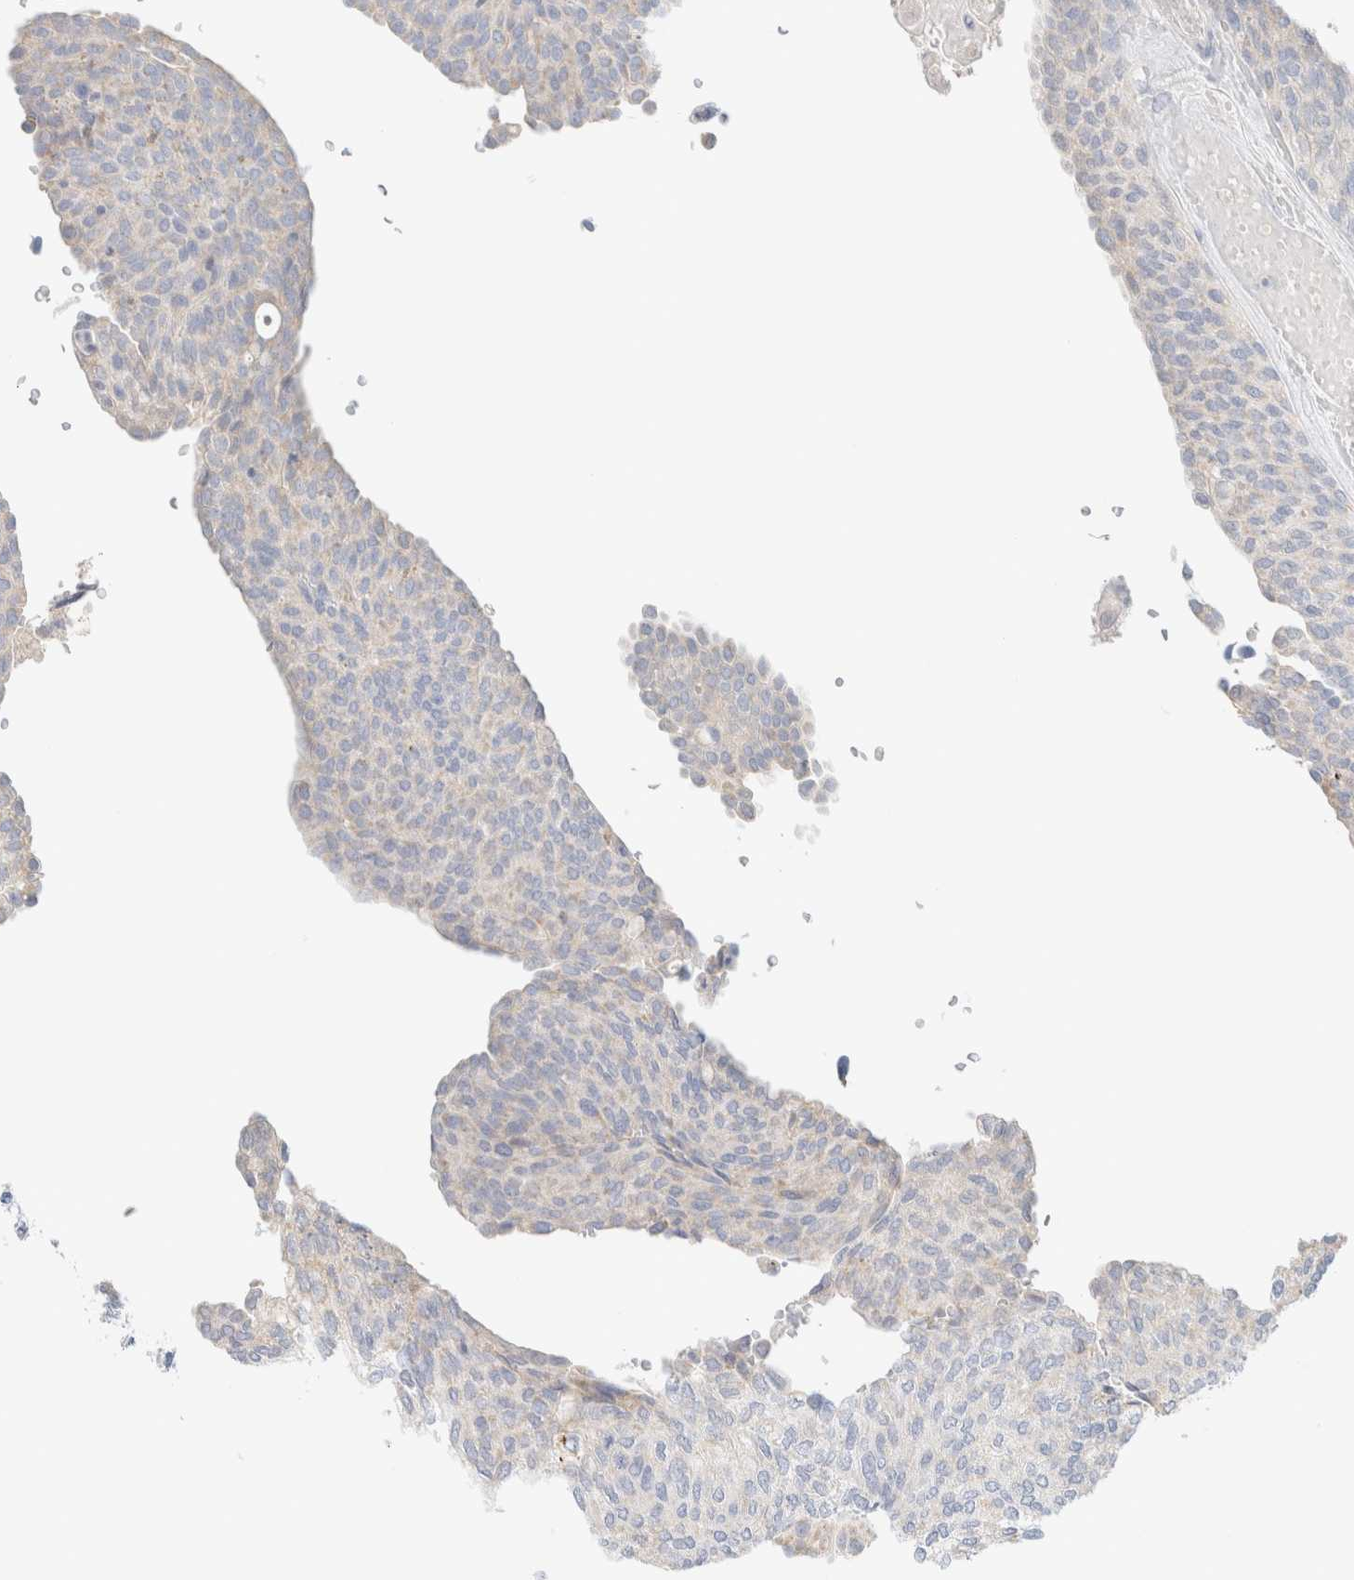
{"staining": {"intensity": "negative", "quantity": "none", "location": "none"}, "tissue": "urothelial cancer", "cell_type": "Tumor cells", "image_type": "cancer", "snomed": [{"axis": "morphology", "description": "Urothelial carcinoma, Low grade"}, {"axis": "topography", "description": "Urinary bladder"}], "caption": "Image shows no protein expression in tumor cells of urothelial cancer tissue.", "gene": "HEXD", "patient": {"sex": "female", "age": 79}}